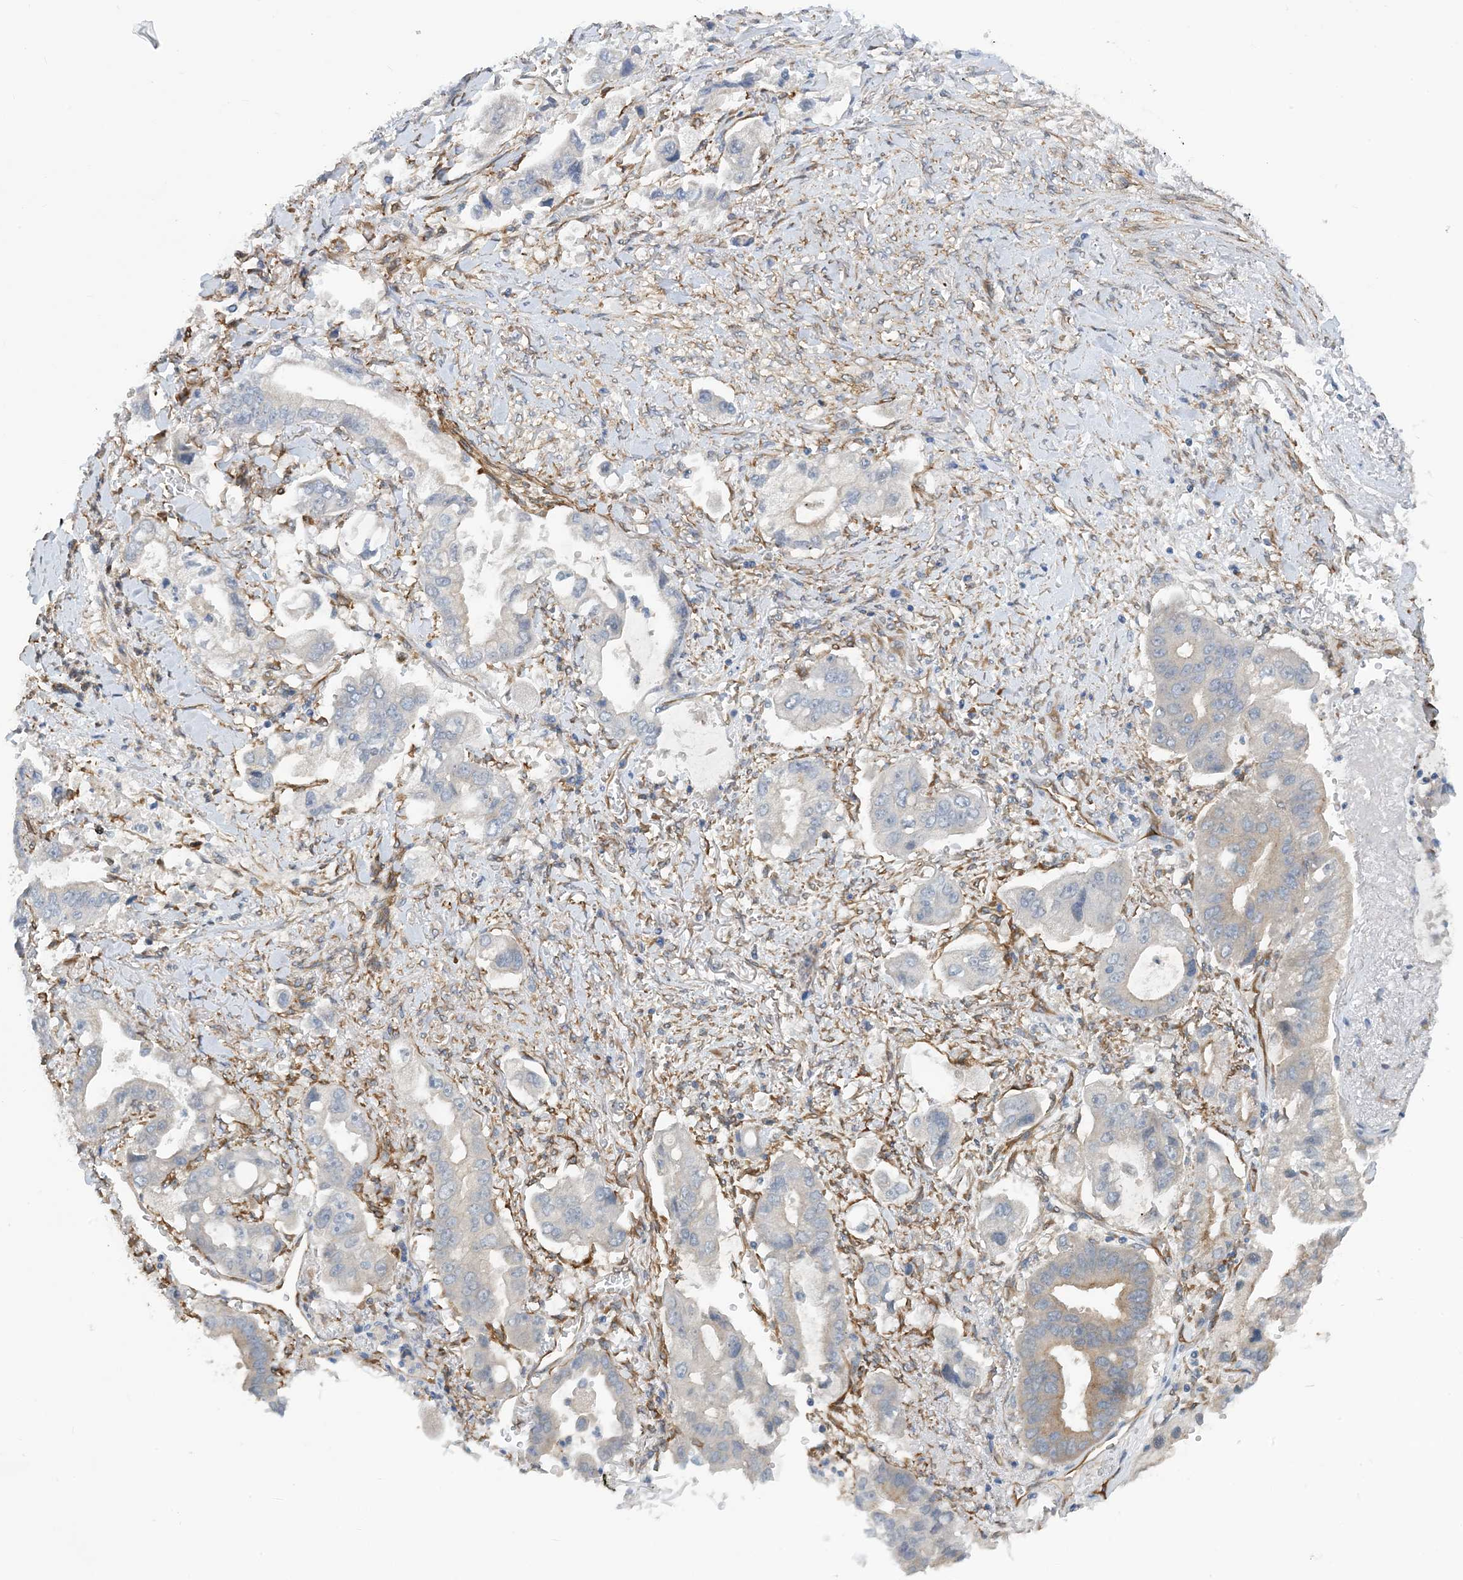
{"staining": {"intensity": "weak", "quantity": "<25%", "location": "cytoplasmic/membranous"}, "tissue": "stomach cancer", "cell_type": "Tumor cells", "image_type": "cancer", "snomed": [{"axis": "morphology", "description": "Adenocarcinoma, NOS"}, {"axis": "topography", "description": "Stomach"}], "caption": "The image reveals no staining of tumor cells in stomach adenocarcinoma. (Brightfield microscopy of DAB (3,3'-diaminobenzidine) IHC at high magnification).", "gene": "EIF2A", "patient": {"sex": "male", "age": 62}}